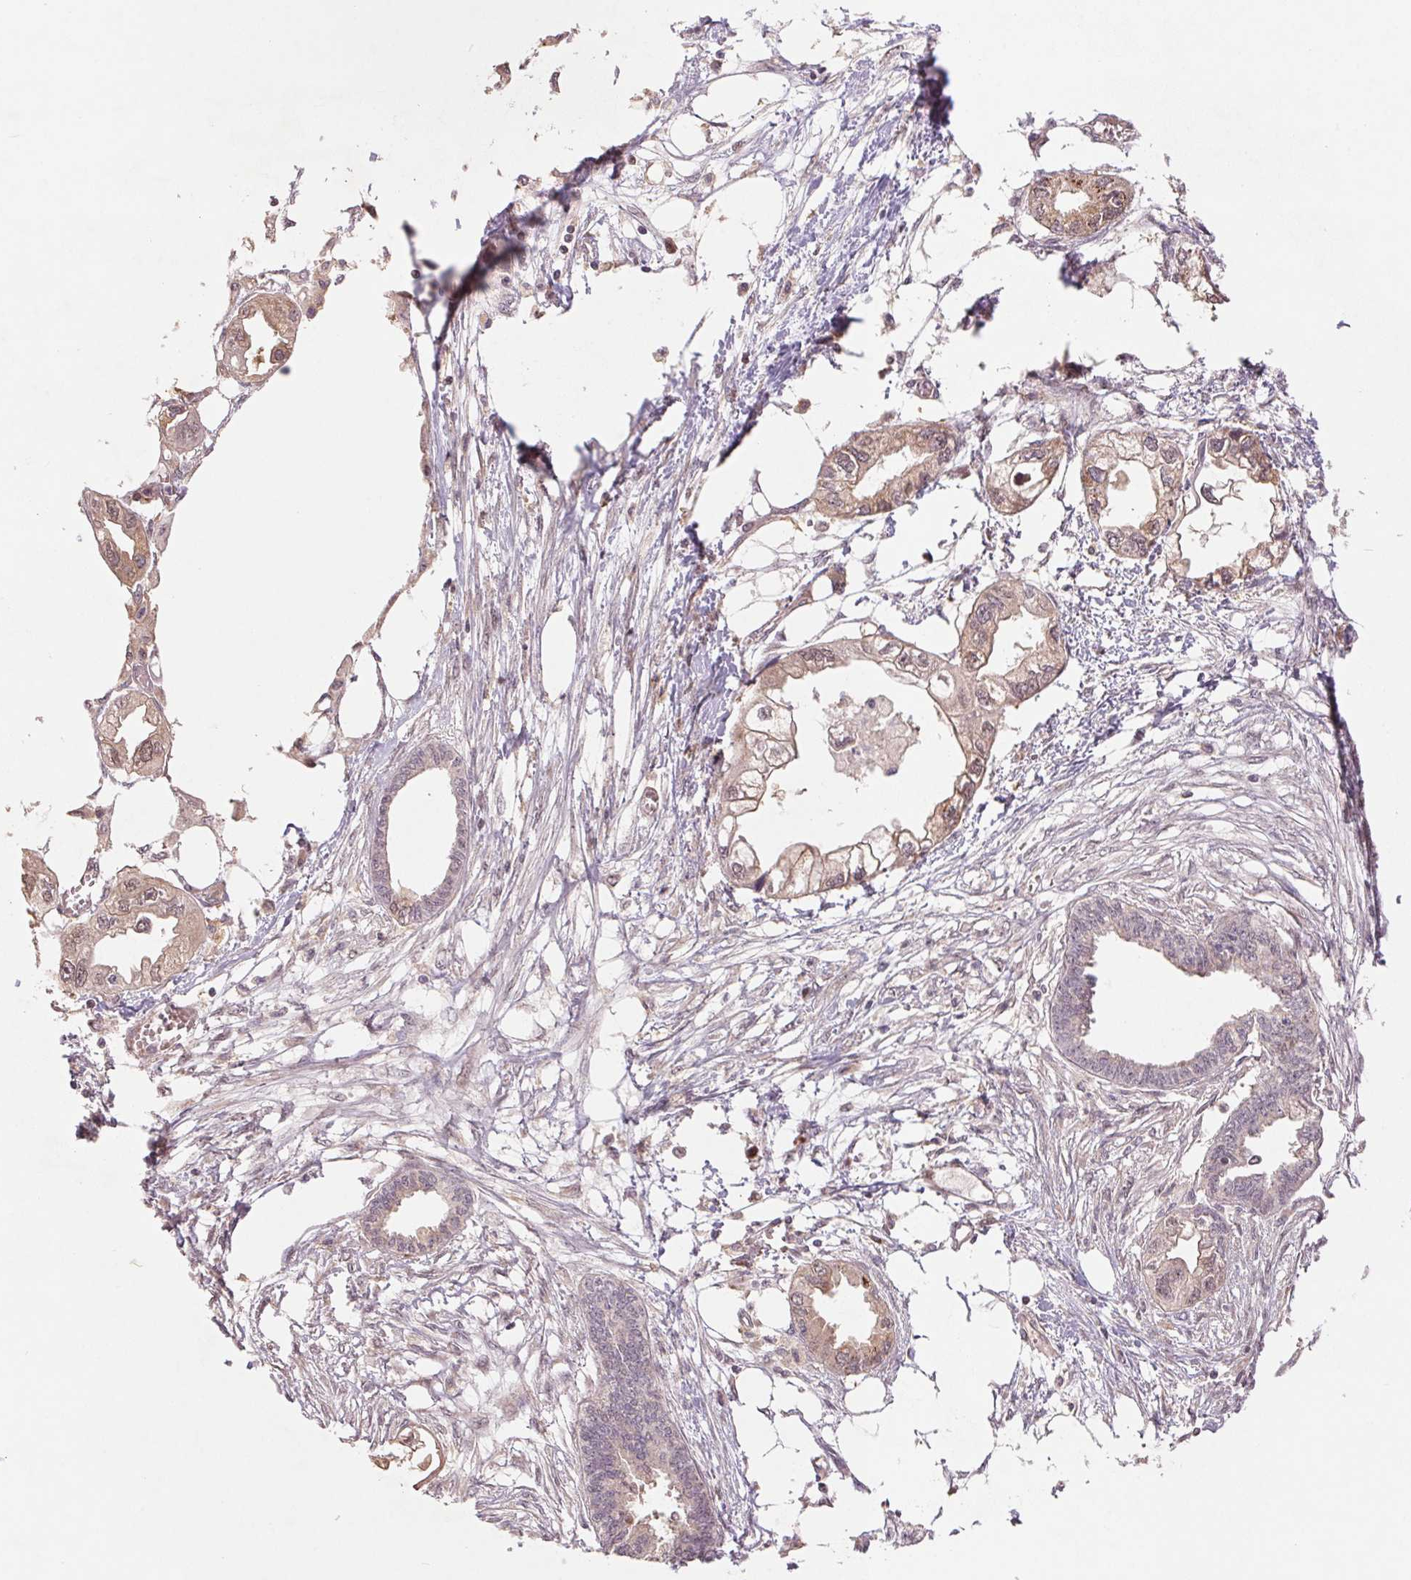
{"staining": {"intensity": "weak", "quantity": "25%-75%", "location": "cytoplasmic/membranous,nuclear"}, "tissue": "endometrial cancer", "cell_type": "Tumor cells", "image_type": "cancer", "snomed": [{"axis": "morphology", "description": "Adenocarcinoma, NOS"}, {"axis": "morphology", "description": "Adenocarcinoma, metastatic, NOS"}, {"axis": "topography", "description": "Adipose tissue"}, {"axis": "topography", "description": "Endometrium"}], "caption": "IHC photomicrograph of neoplastic tissue: endometrial cancer stained using IHC displays low levels of weak protein expression localized specifically in the cytoplasmic/membranous and nuclear of tumor cells, appearing as a cytoplasmic/membranous and nuclear brown color.", "gene": "RRM1", "patient": {"sex": "female", "age": 67}}